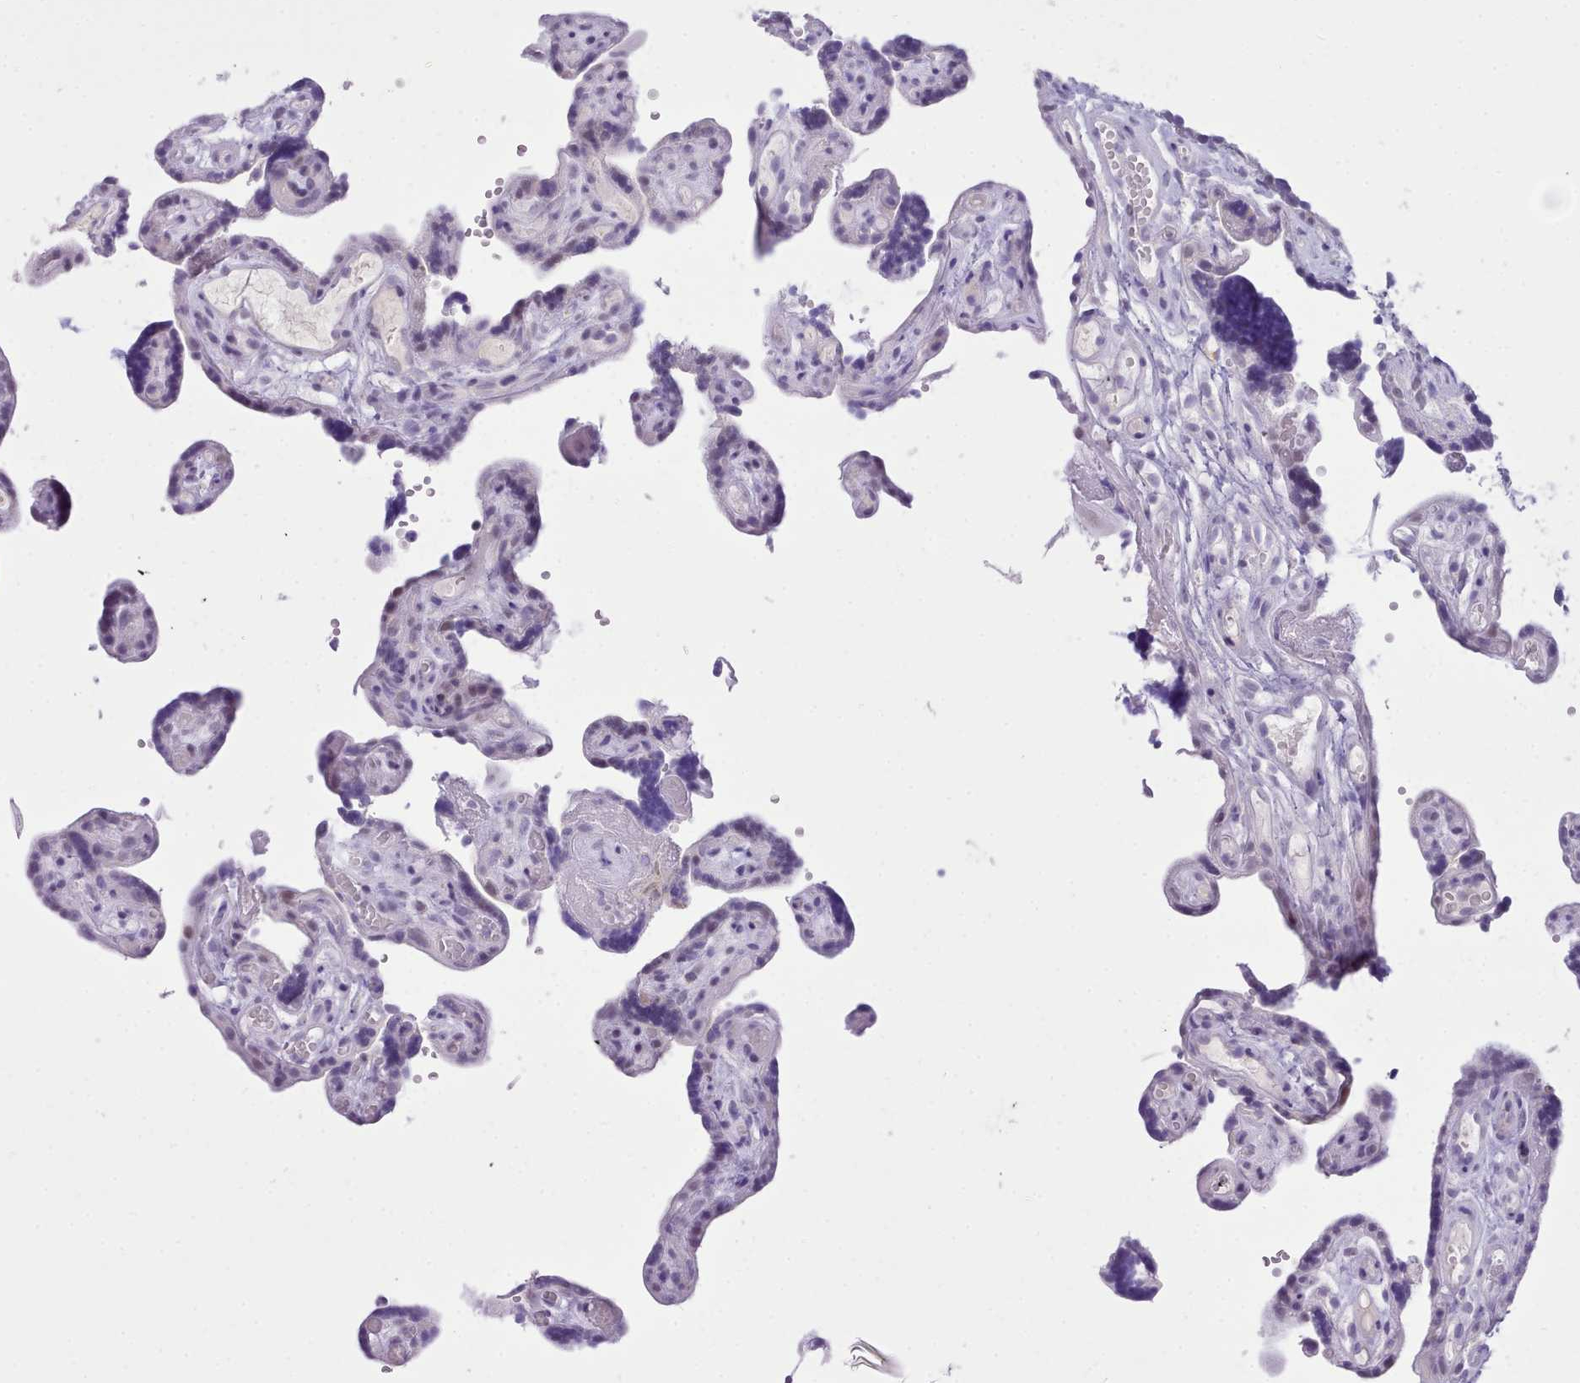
{"staining": {"intensity": "weak", "quantity": "25%-75%", "location": "cytoplasmic/membranous"}, "tissue": "placenta", "cell_type": "Decidual cells", "image_type": "normal", "snomed": [{"axis": "morphology", "description": "Normal tissue, NOS"}, {"axis": "topography", "description": "Placenta"}], "caption": "Immunohistochemistry (IHC) (DAB) staining of normal placenta exhibits weak cytoplasmic/membranous protein expression in about 25%-75% of decidual cells. (DAB IHC with brightfield microscopy, high magnification).", "gene": "LRRC37A2", "patient": {"sex": "female", "age": 30}}